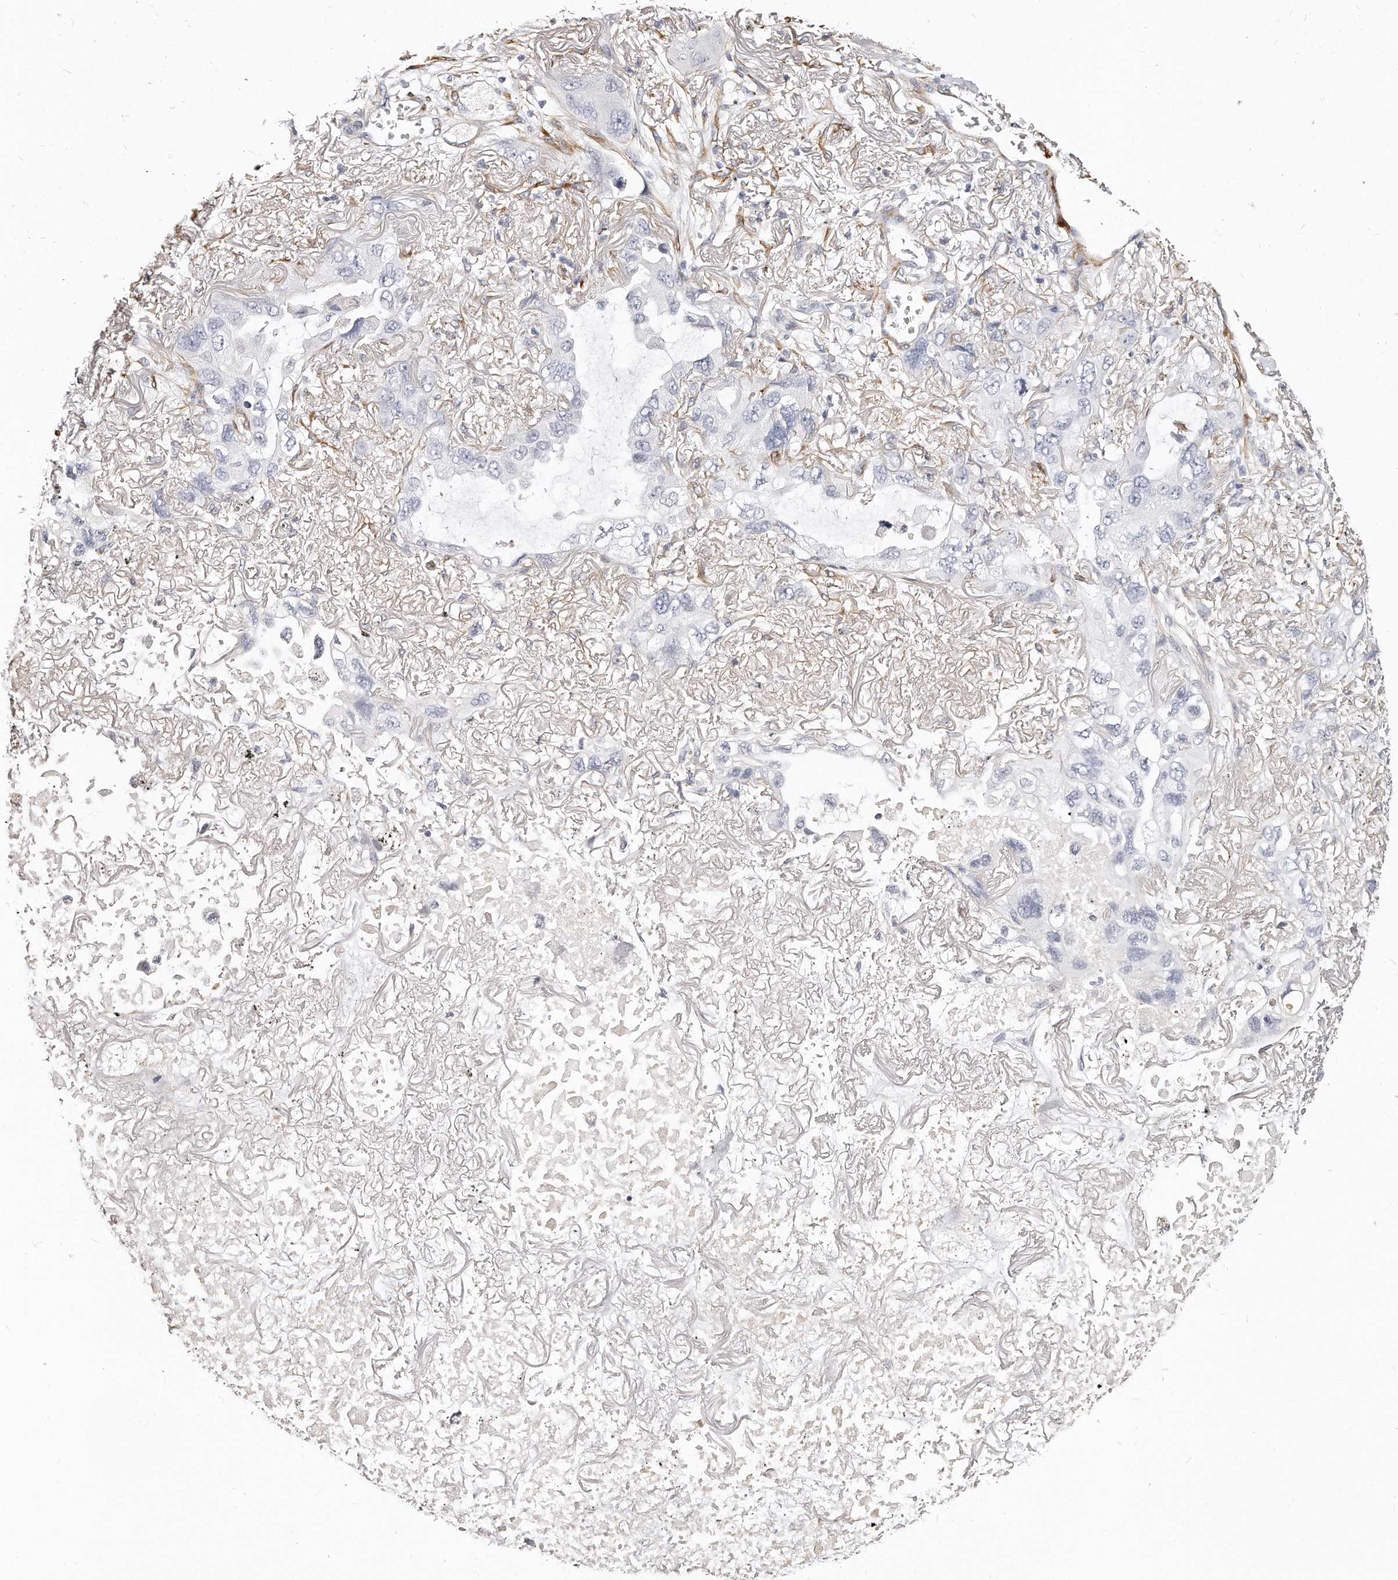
{"staining": {"intensity": "negative", "quantity": "none", "location": "none"}, "tissue": "lung cancer", "cell_type": "Tumor cells", "image_type": "cancer", "snomed": [{"axis": "morphology", "description": "Squamous cell carcinoma, NOS"}, {"axis": "topography", "description": "Lung"}], "caption": "DAB immunohistochemical staining of lung cancer (squamous cell carcinoma) exhibits no significant positivity in tumor cells.", "gene": "LMOD1", "patient": {"sex": "female", "age": 73}}